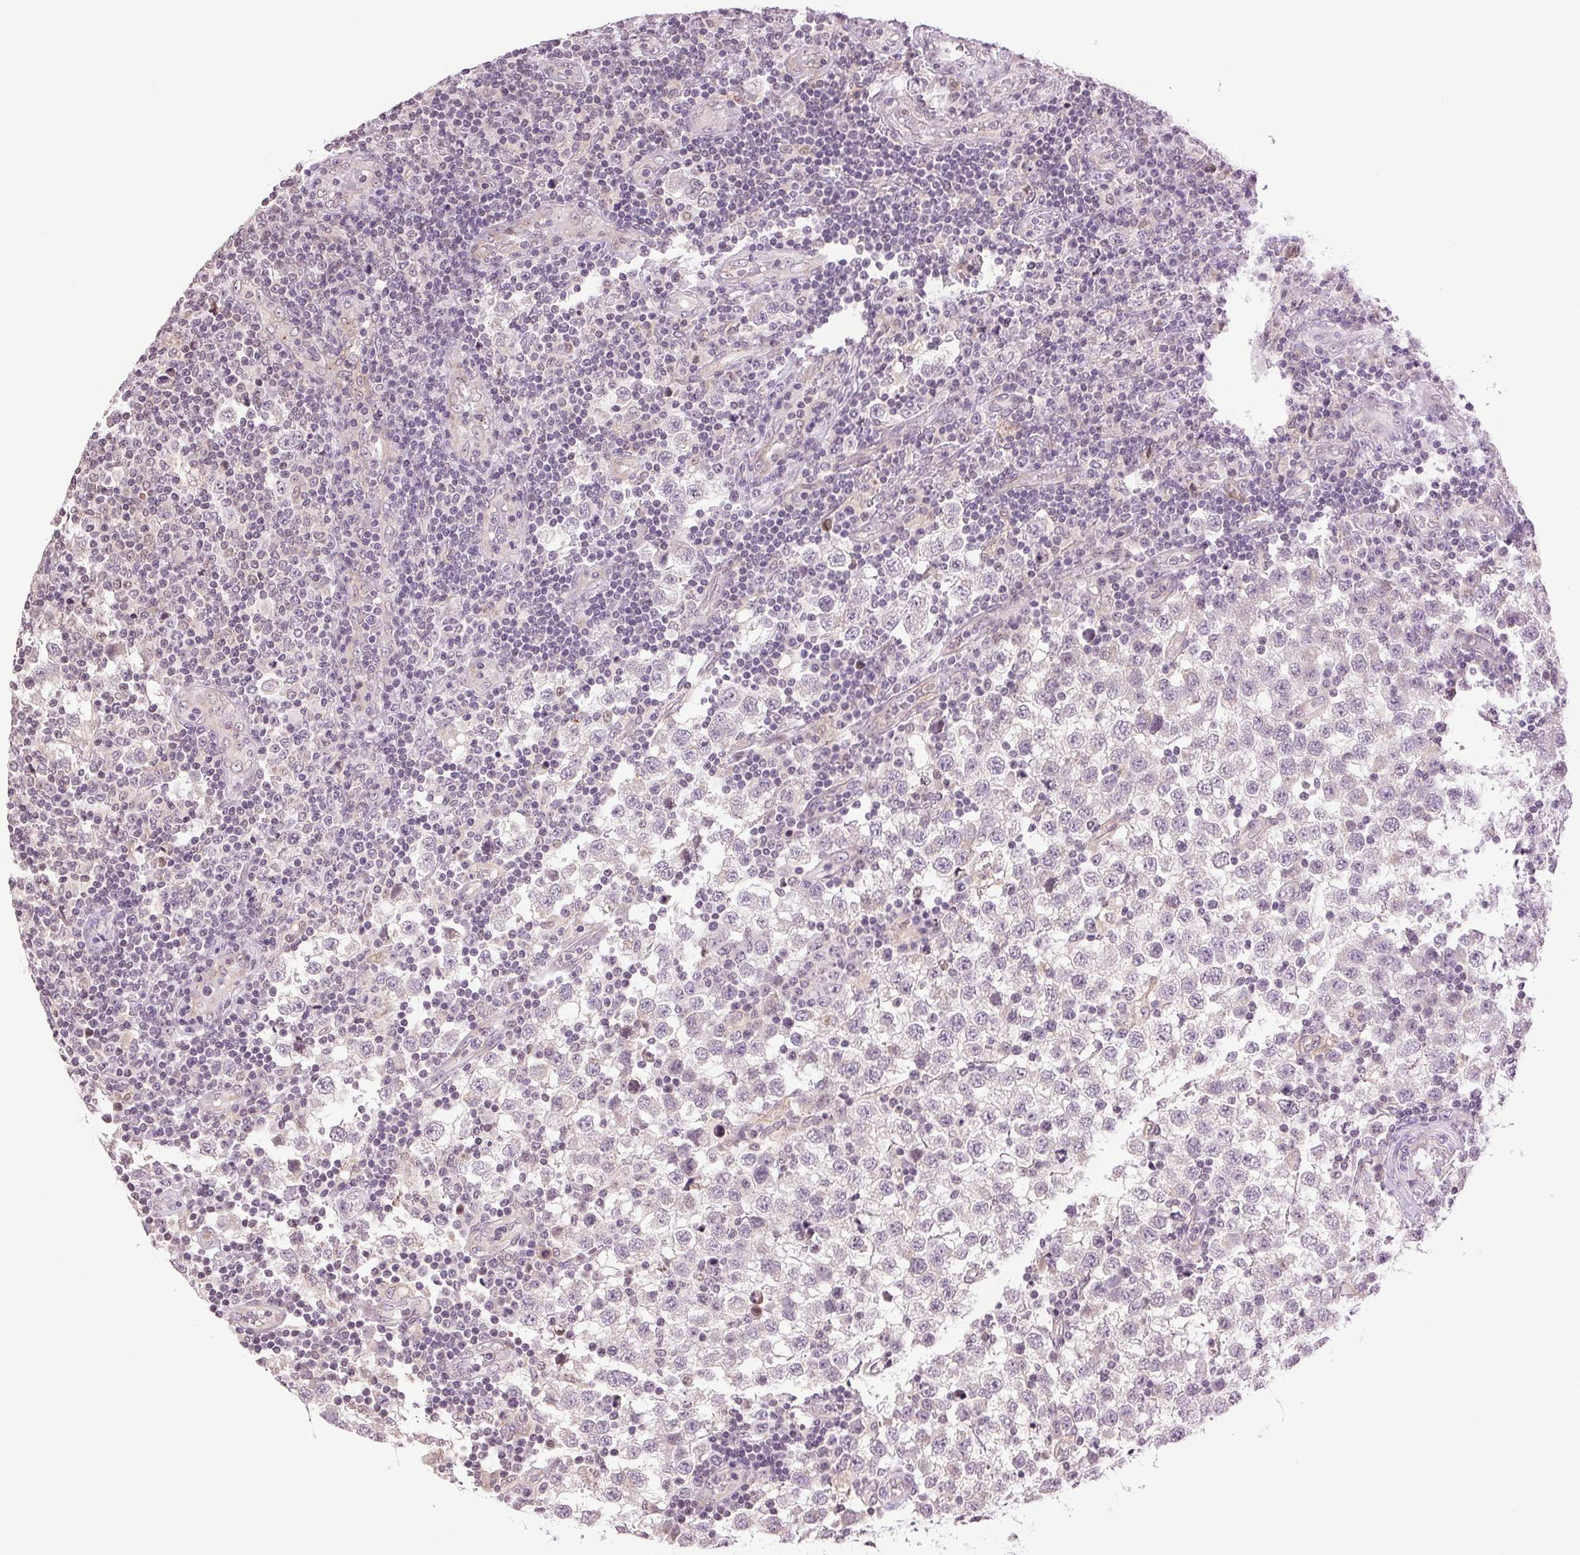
{"staining": {"intensity": "negative", "quantity": "none", "location": "none"}, "tissue": "testis cancer", "cell_type": "Tumor cells", "image_type": "cancer", "snomed": [{"axis": "morphology", "description": "Seminoma, NOS"}, {"axis": "topography", "description": "Testis"}], "caption": "Testis cancer (seminoma) stained for a protein using immunohistochemistry (IHC) displays no staining tumor cells.", "gene": "TNNT3", "patient": {"sex": "male", "age": 34}}